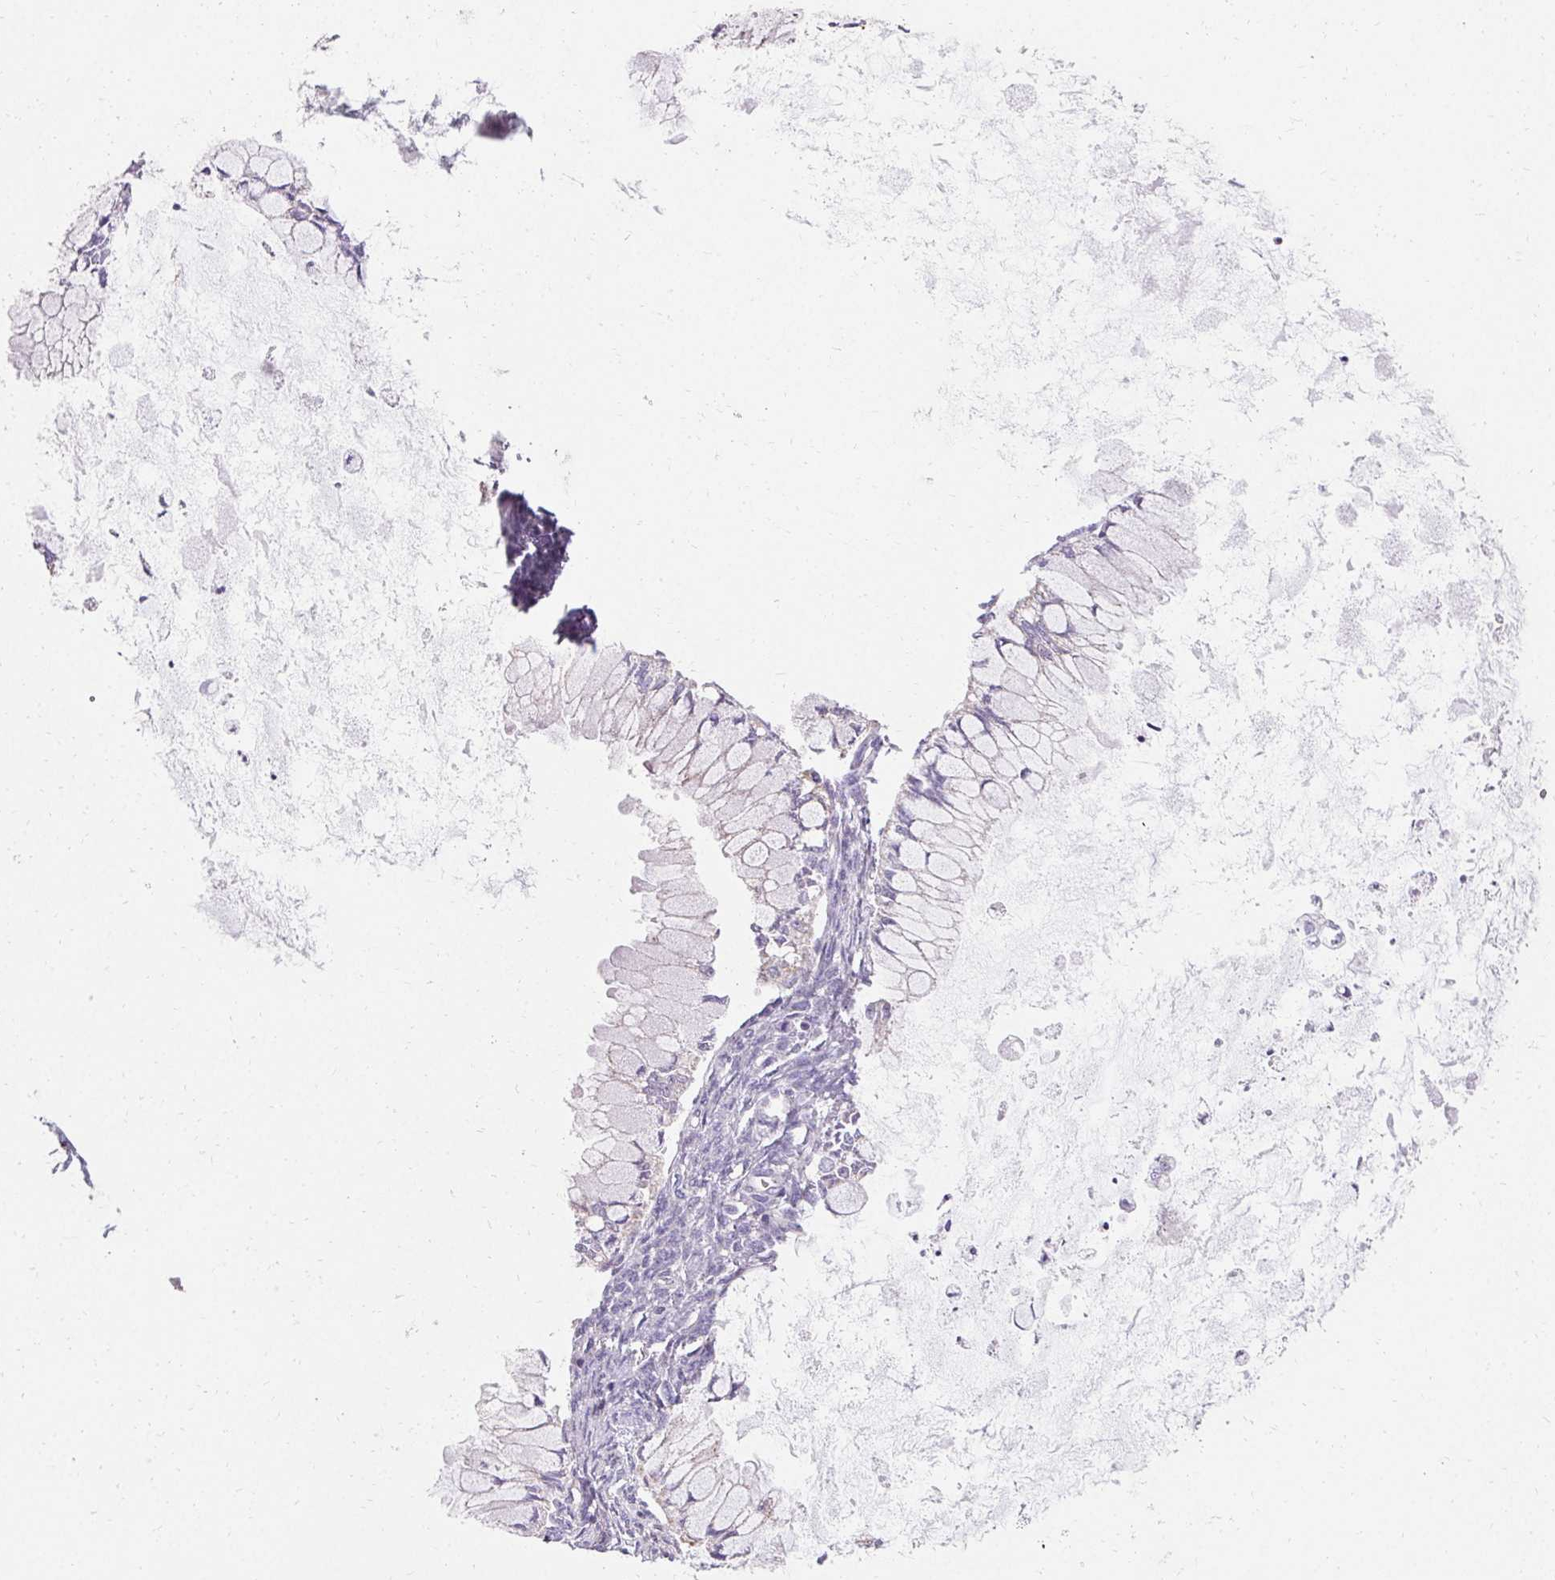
{"staining": {"intensity": "weak", "quantity": "<25%", "location": "cytoplasmic/membranous"}, "tissue": "ovarian cancer", "cell_type": "Tumor cells", "image_type": "cancer", "snomed": [{"axis": "morphology", "description": "Cystadenocarcinoma, mucinous, NOS"}, {"axis": "topography", "description": "Ovary"}], "caption": "A photomicrograph of ovarian mucinous cystadenocarcinoma stained for a protein displays no brown staining in tumor cells.", "gene": "ASGR2", "patient": {"sex": "female", "age": 34}}